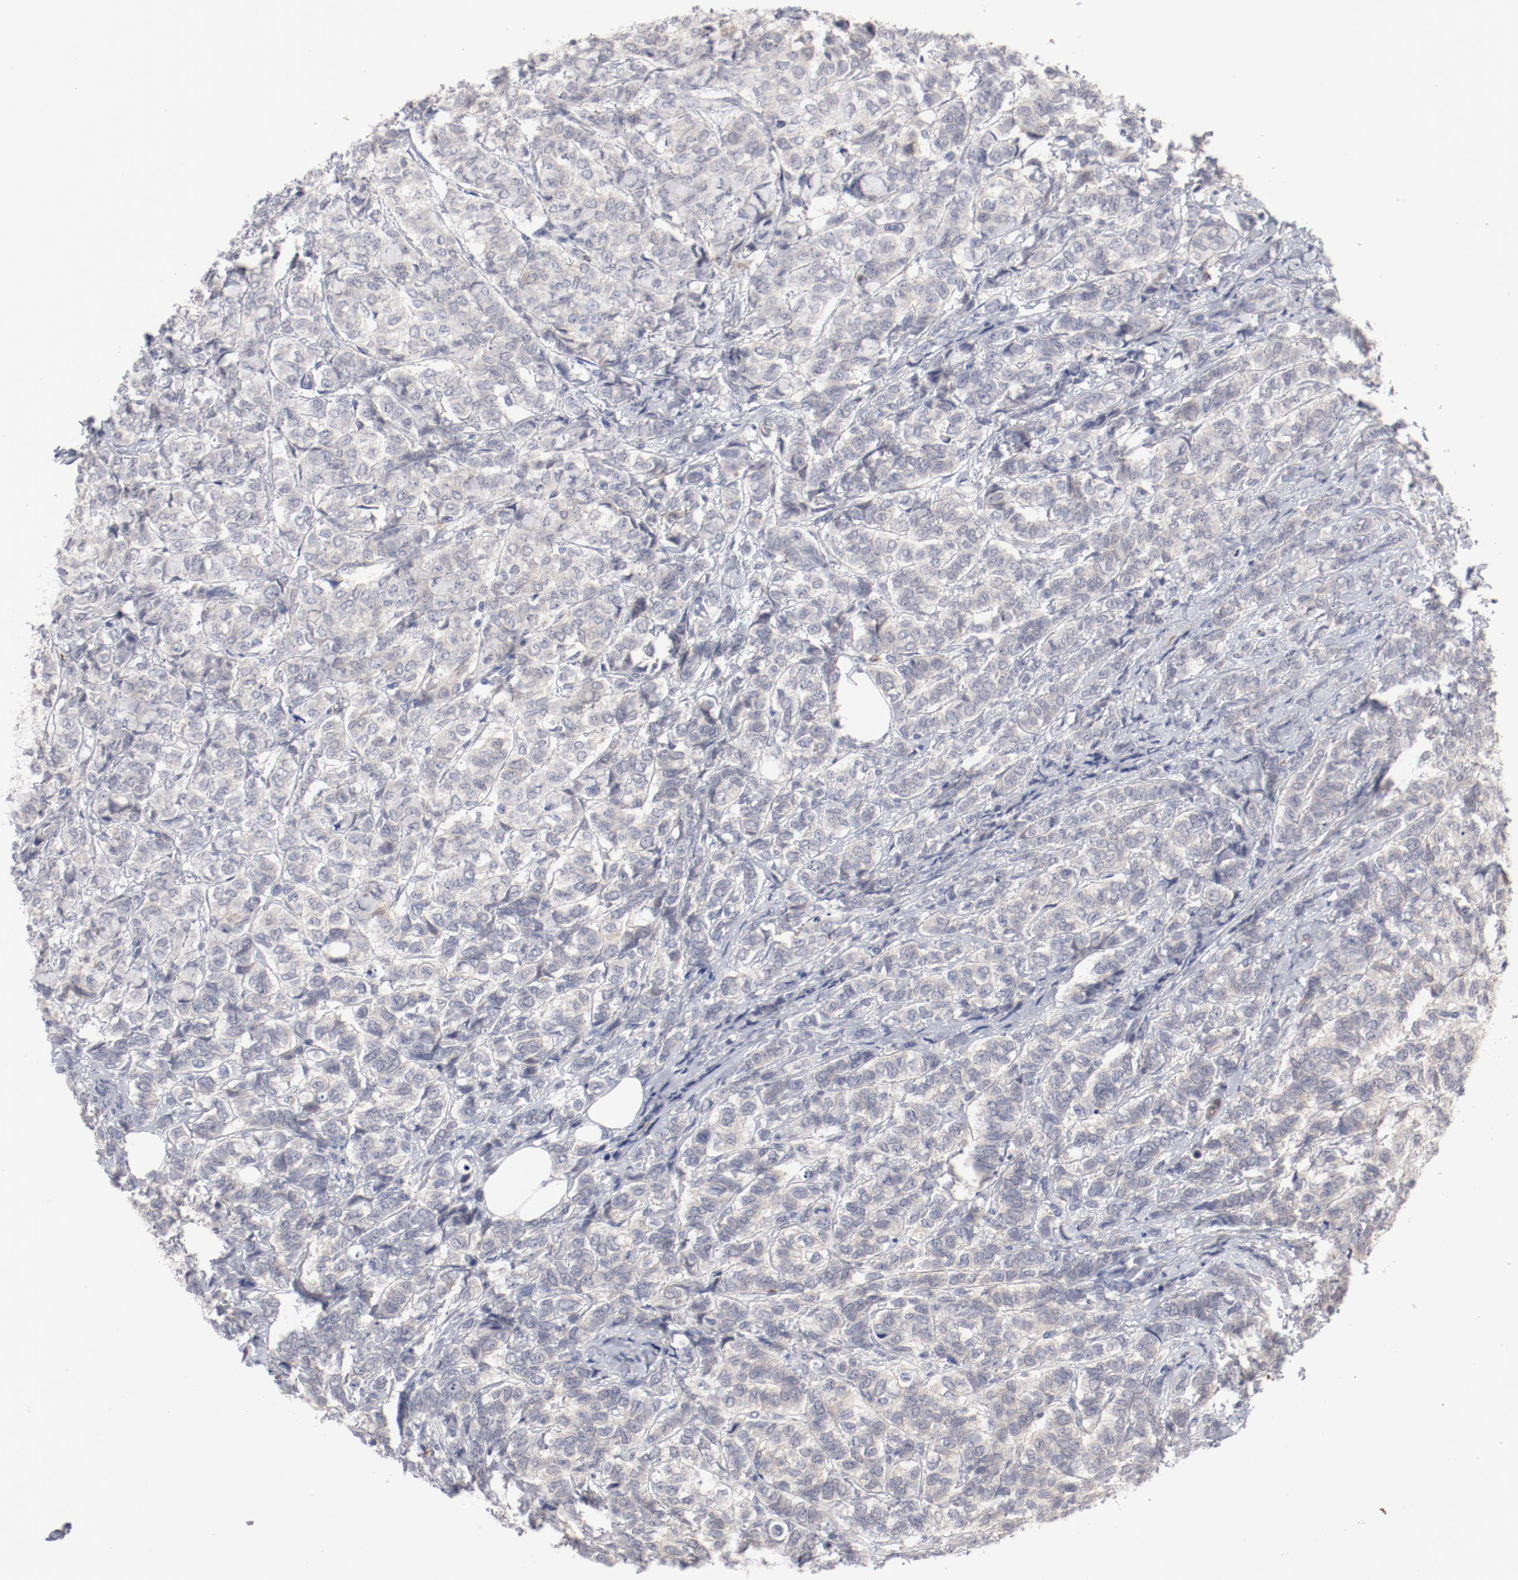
{"staining": {"intensity": "negative", "quantity": "none", "location": "none"}, "tissue": "breast cancer", "cell_type": "Tumor cells", "image_type": "cancer", "snomed": [{"axis": "morphology", "description": "Lobular carcinoma"}, {"axis": "topography", "description": "Breast"}], "caption": "DAB immunohistochemical staining of breast cancer (lobular carcinoma) exhibits no significant positivity in tumor cells.", "gene": "SH3BGR", "patient": {"sex": "female", "age": 60}}